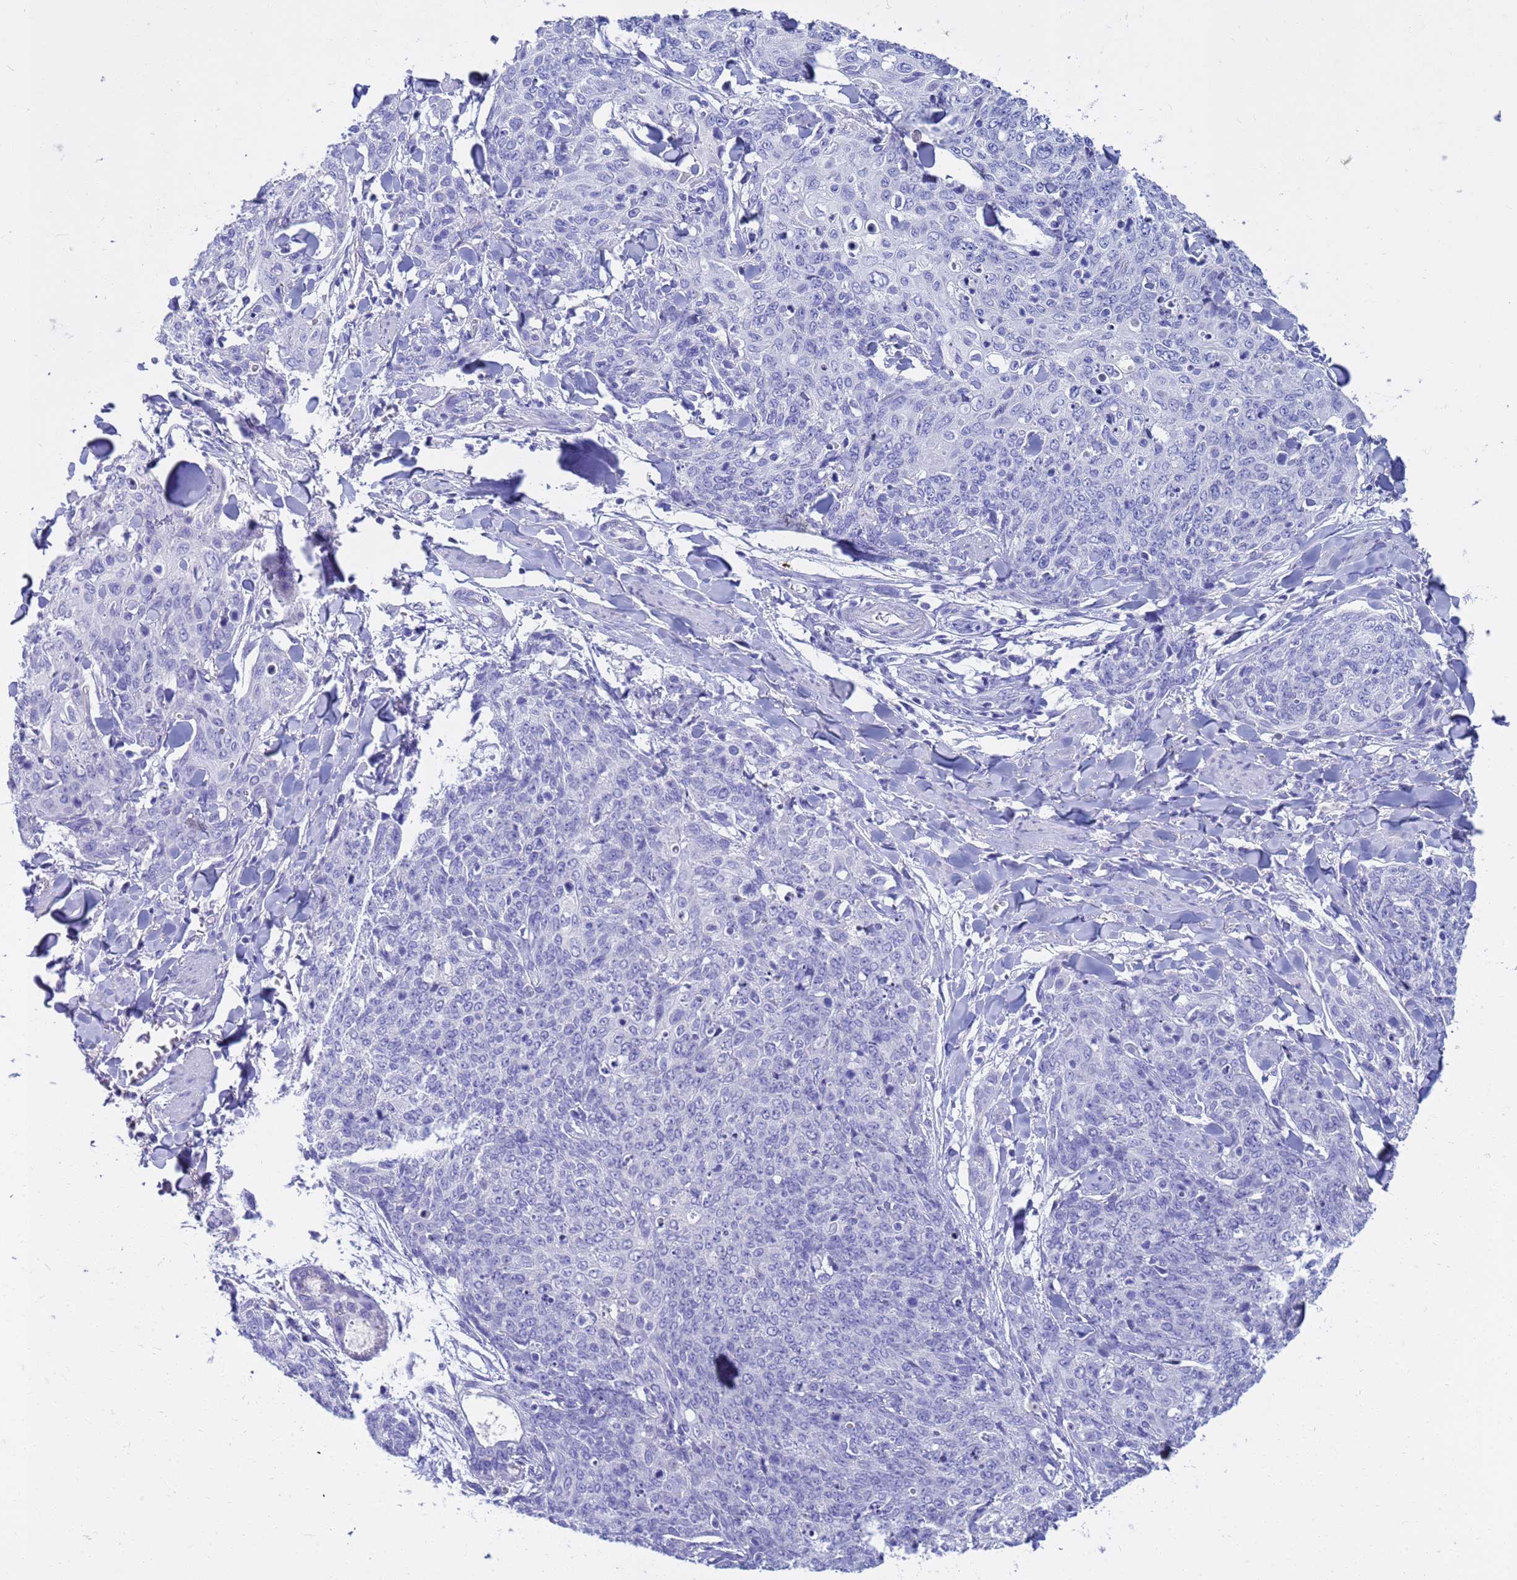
{"staining": {"intensity": "negative", "quantity": "none", "location": "none"}, "tissue": "skin cancer", "cell_type": "Tumor cells", "image_type": "cancer", "snomed": [{"axis": "morphology", "description": "Squamous cell carcinoma, NOS"}, {"axis": "topography", "description": "Skin"}, {"axis": "topography", "description": "Vulva"}], "caption": "An IHC histopathology image of skin cancer (squamous cell carcinoma) is shown. There is no staining in tumor cells of skin cancer (squamous cell carcinoma). (Brightfield microscopy of DAB (3,3'-diaminobenzidine) immunohistochemistry (IHC) at high magnification).", "gene": "SYCN", "patient": {"sex": "female", "age": 85}}